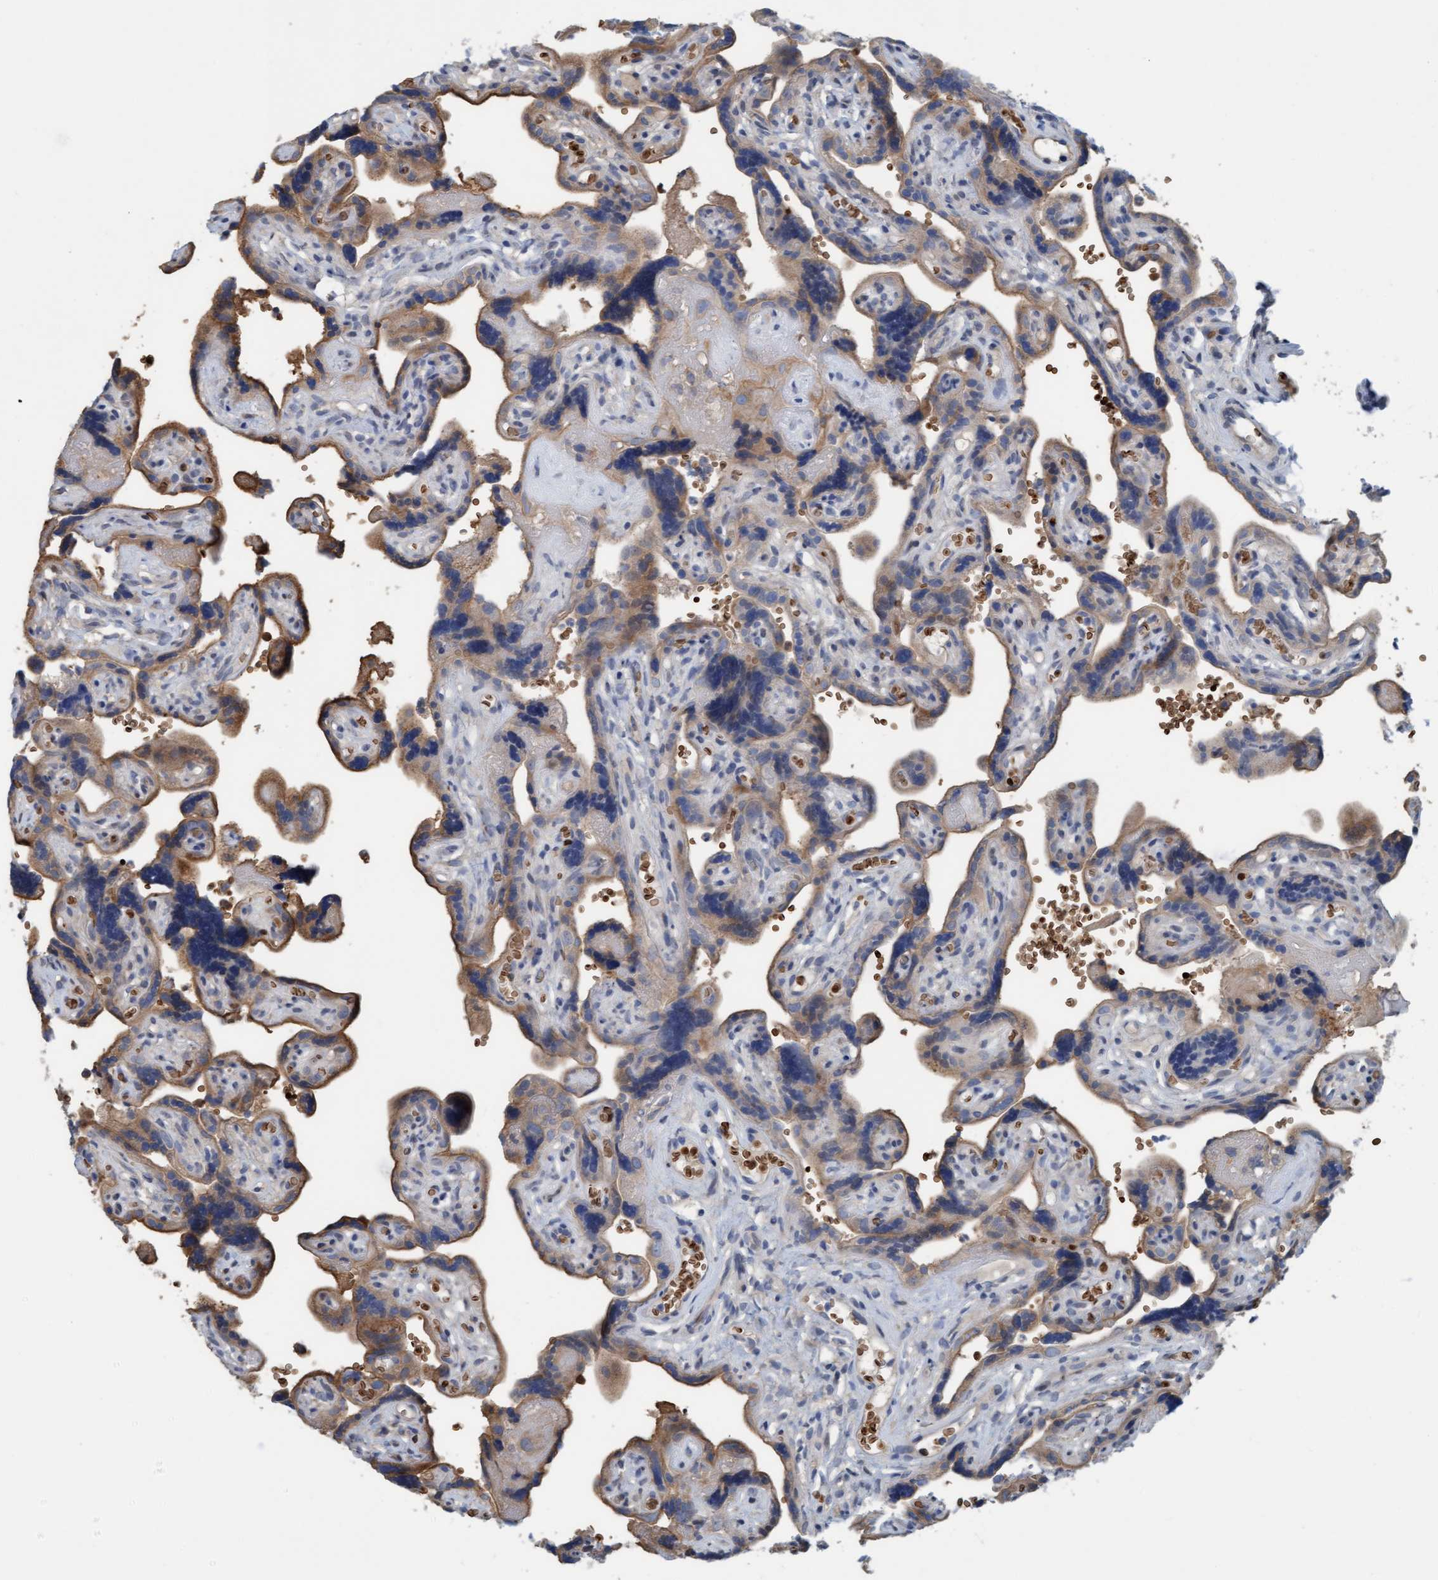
{"staining": {"intensity": "negative", "quantity": "none", "location": "none"}, "tissue": "placenta", "cell_type": "Decidual cells", "image_type": "normal", "snomed": [{"axis": "morphology", "description": "Normal tissue, NOS"}, {"axis": "topography", "description": "Placenta"}], "caption": "Immunohistochemistry of unremarkable placenta reveals no positivity in decidual cells. The staining was performed using DAB (3,3'-diaminobenzidine) to visualize the protein expression in brown, while the nuclei were stained in blue with hematoxylin (Magnification: 20x).", "gene": "P2RX5", "patient": {"sex": "female", "age": 30}}